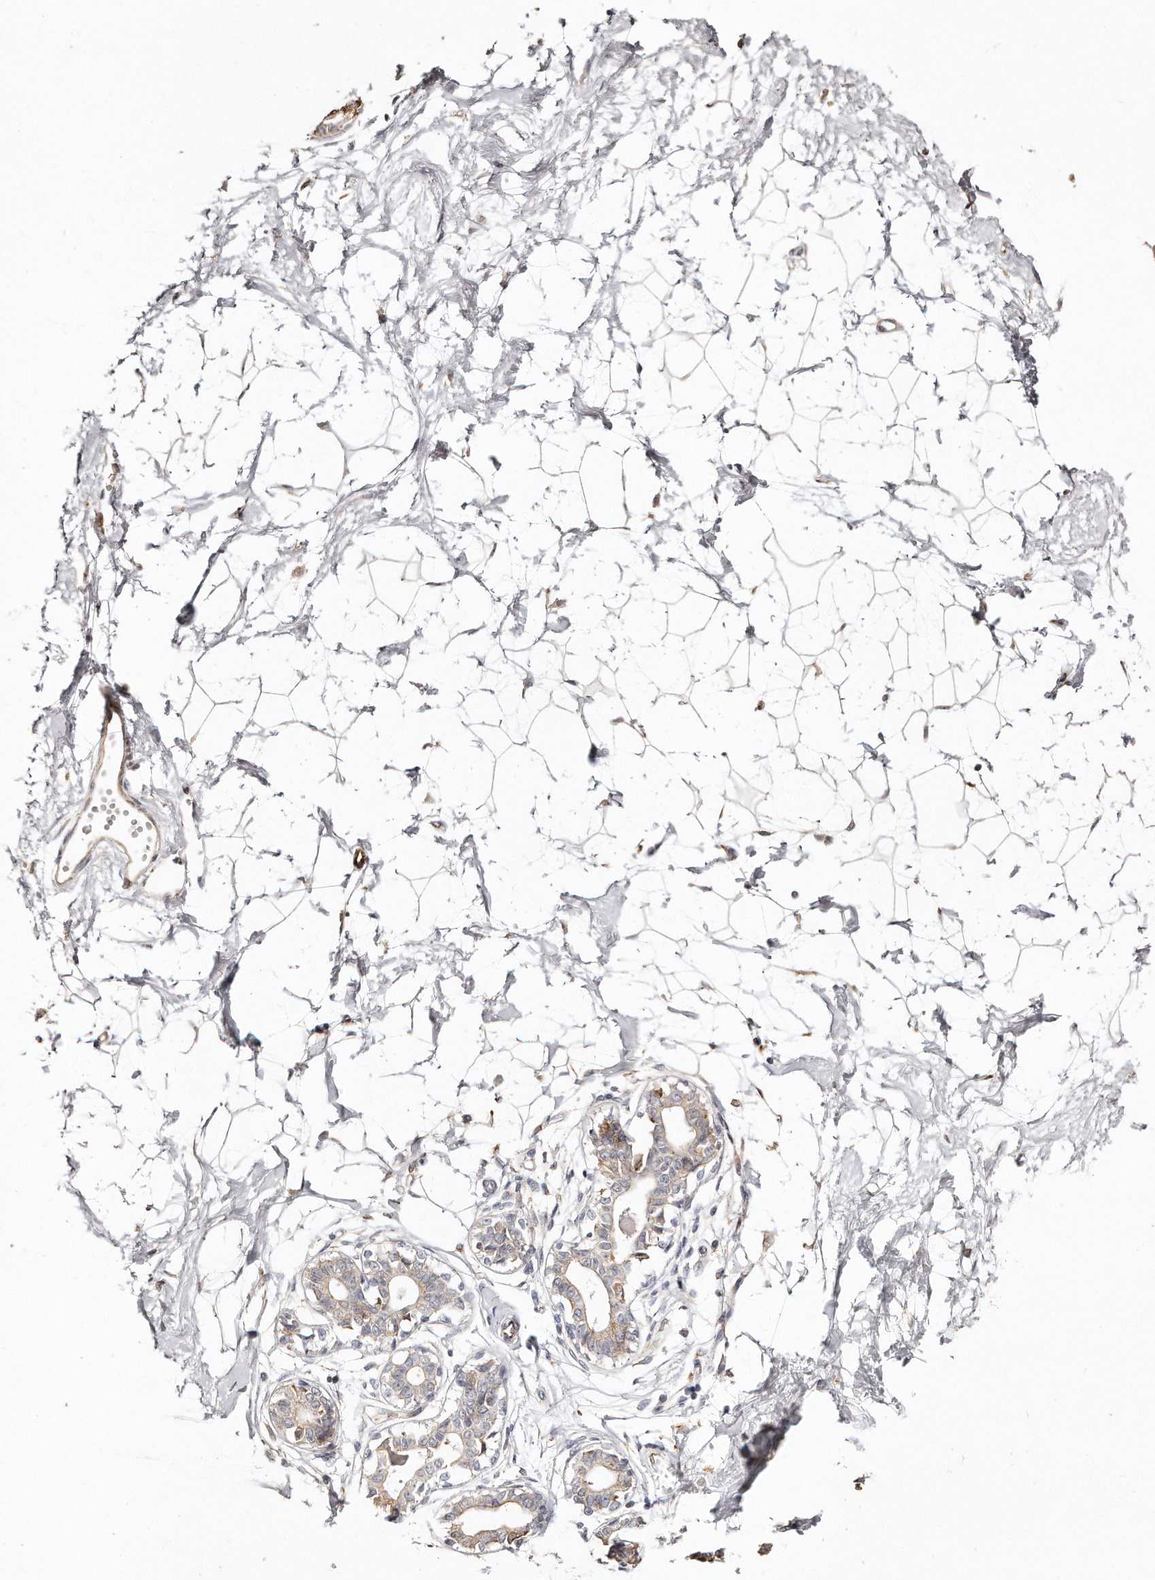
{"staining": {"intensity": "negative", "quantity": "none", "location": "none"}, "tissue": "breast", "cell_type": "Adipocytes", "image_type": "normal", "snomed": [{"axis": "morphology", "description": "Normal tissue, NOS"}, {"axis": "topography", "description": "Breast"}], "caption": "A histopathology image of breast stained for a protein displays no brown staining in adipocytes. The staining is performed using DAB brown chromogen with nuclei counter-stained in using hematoxylin.", "gene": "ZYG11A", "patient": {"sex": "female", "age": 45}}